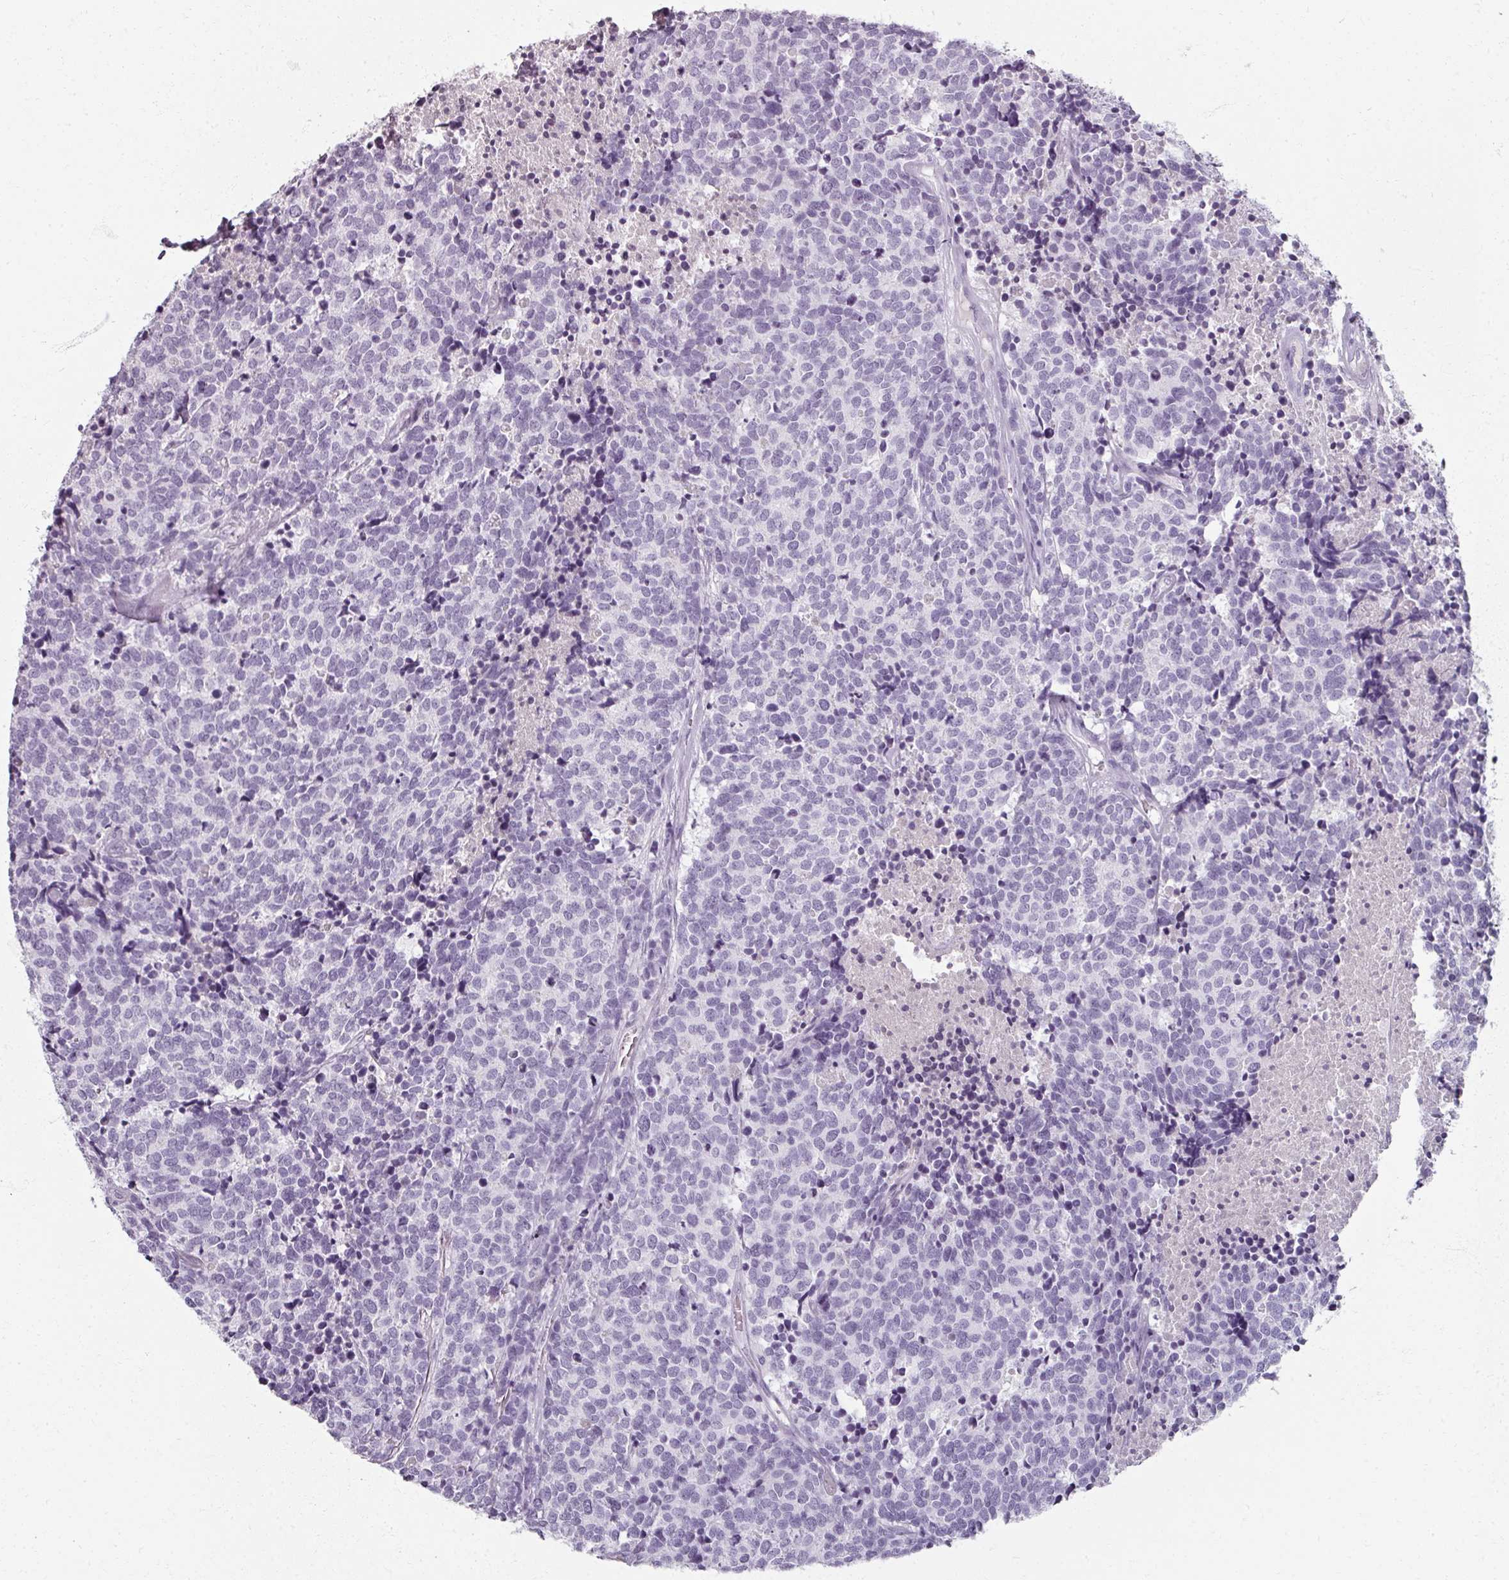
{"staining": {"intensity": "negative", "quantity": "none", "location": "none"}, "tissue": "carcinoid", "cell_type": "Tumor cells", "image_type": "cancer", "snomed": [{"axis": "morphology", "description": "Carcinoid, malignant, NOS"}, {"axis": "topography", "description": "Skin"}], "caption": "The micrograph exhibits no significant staining in tumor cells of carcinoid.", "gene": "REG3G", "patient": {"sex": "female", "age": 79}}